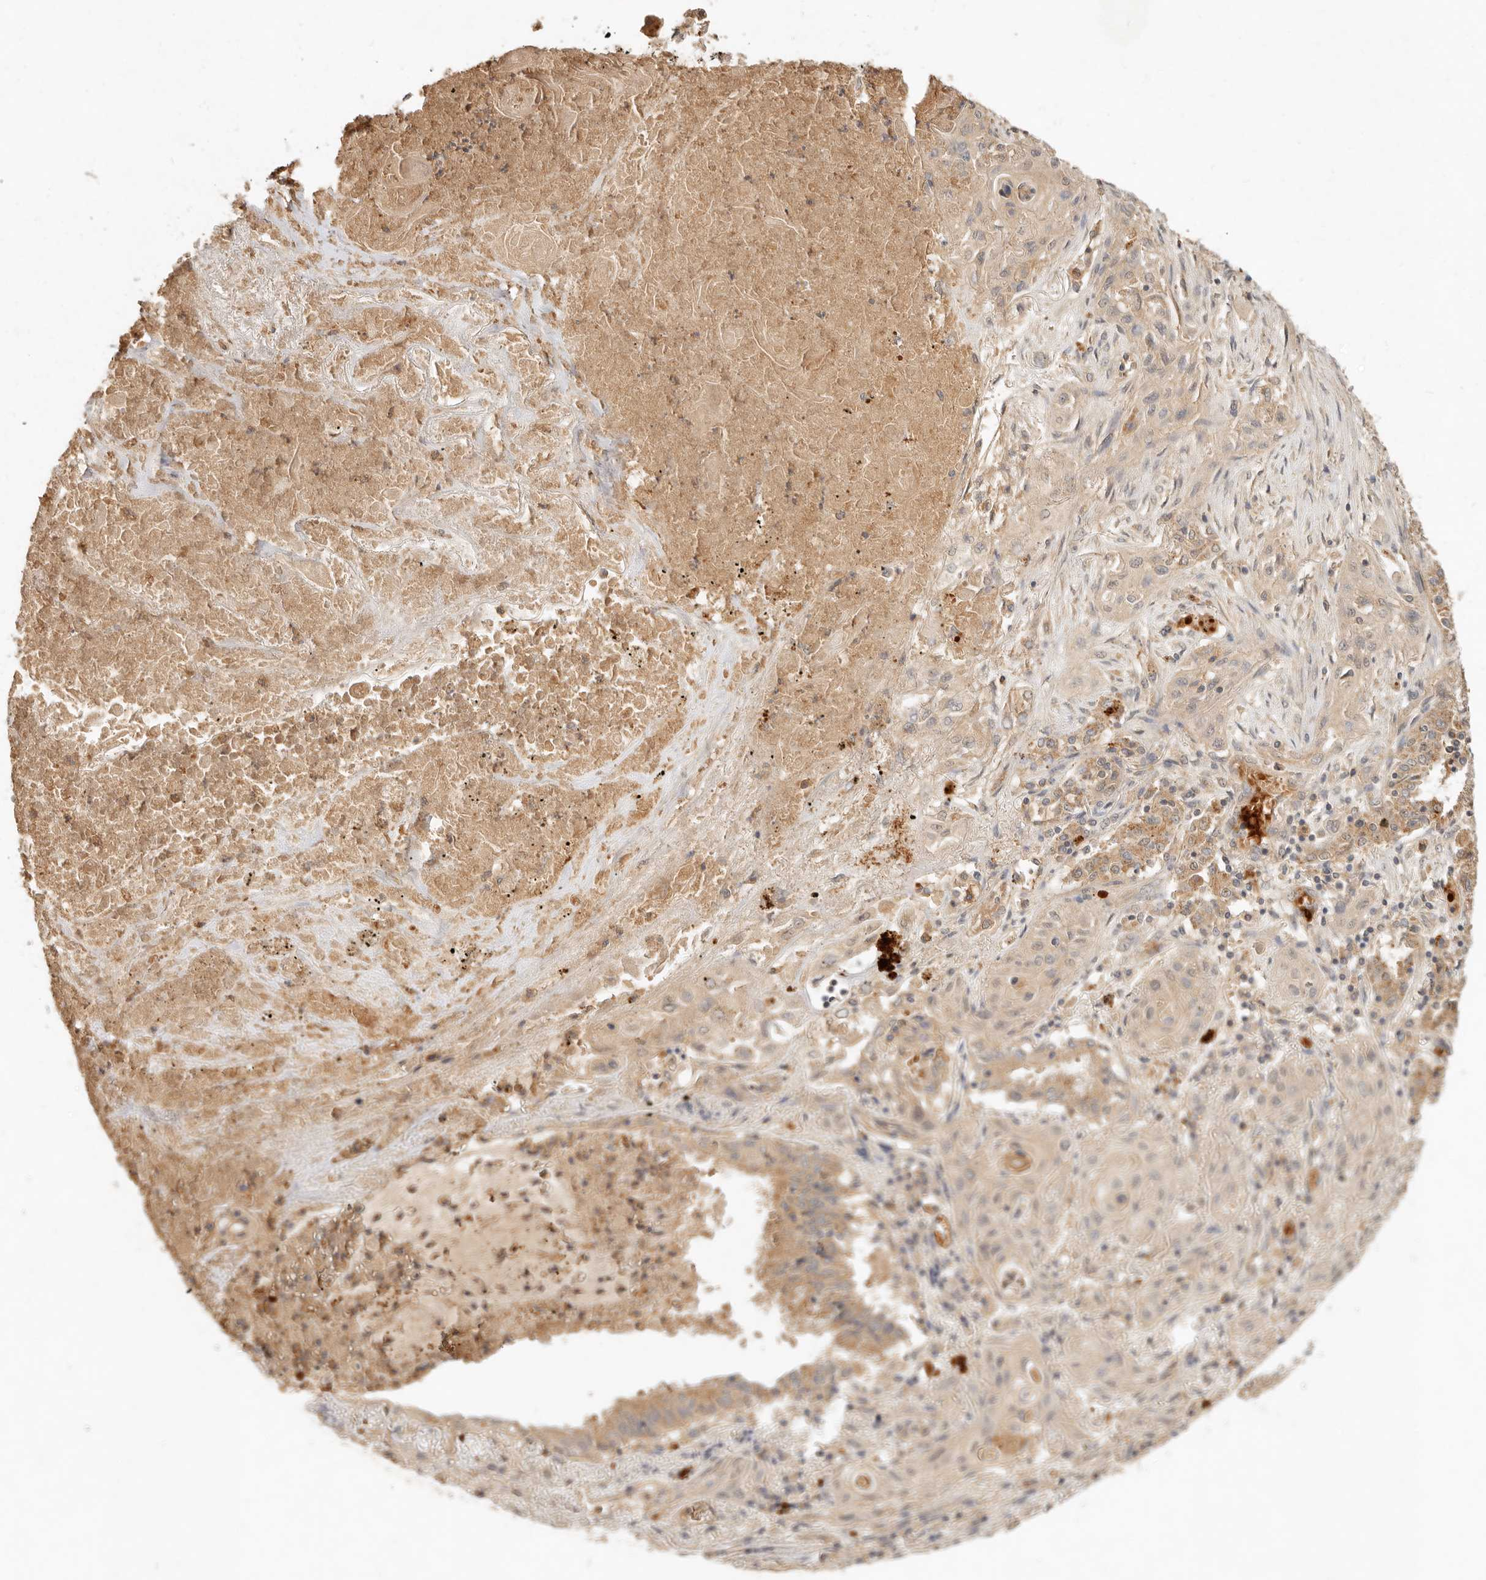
{"staining": {"intensity": "weak", "quantity": ">75%", "location": "cytoplasmic/membranous"}, "tissue": "lung cancer", "cell_type": "Tumor cells", "image_type": "cancer", "snomed": [{"axis": "morphology", "description": "Squamous cell carcinoma, NOS"}, {"axis": "topography", "description": "Lung"}], "caption": "Squamous cell carcinoma (lung) stained for a protein (brown) reveals weak cytoplasmic/membranous positive staining in approximately >75% of tumor cells.", "gene": "FREM2", "patient": {"sex": "female", "age": 47}}